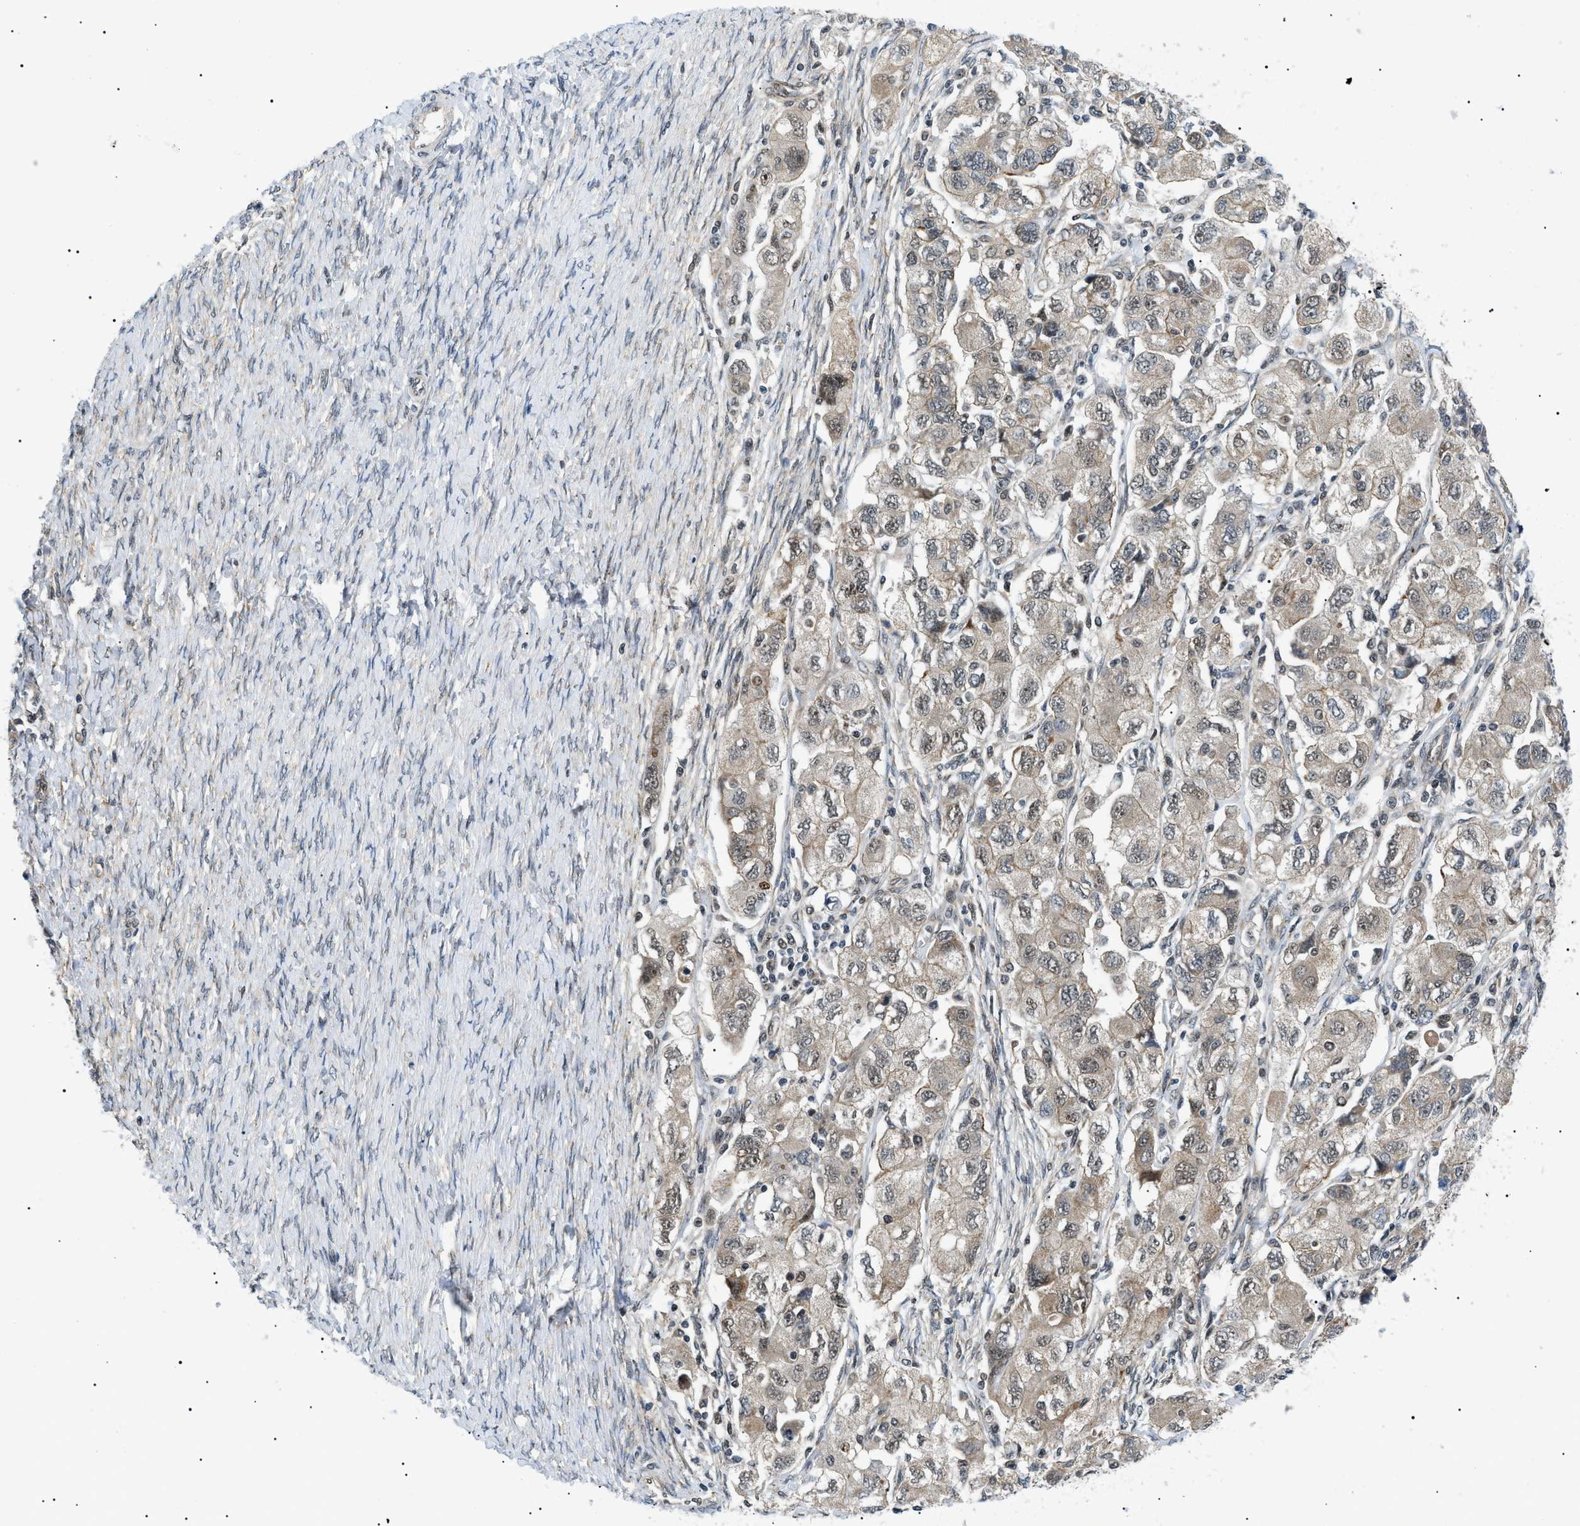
{"staining": {"intensity": "weak", "quantity": ">75%", "location": "cytoplasmic/membranous,nuclear"}, "tissue": "ovarian cancer", "cell_type": "Tumor cells", "image_type": "cancer", "snomed": [{"axis": "morphology", "description": "Carcinoma, NOS"}, {"axis": "morphology", "description": "Cystadenocarcinoma, serous, NOS"}, {"axis": "topography", "description": "Ovary"}], "caption": "IHC of human ovarian cancer shows low levels of weak cytoplasmic/membranous and nuclear staining in approximately >75% of tumor cells. (brown staining indicates protein expression, while blue staining denotes nuclei).", "gene": "CWC25", "patient": {"sex": "female", "age": 69}}